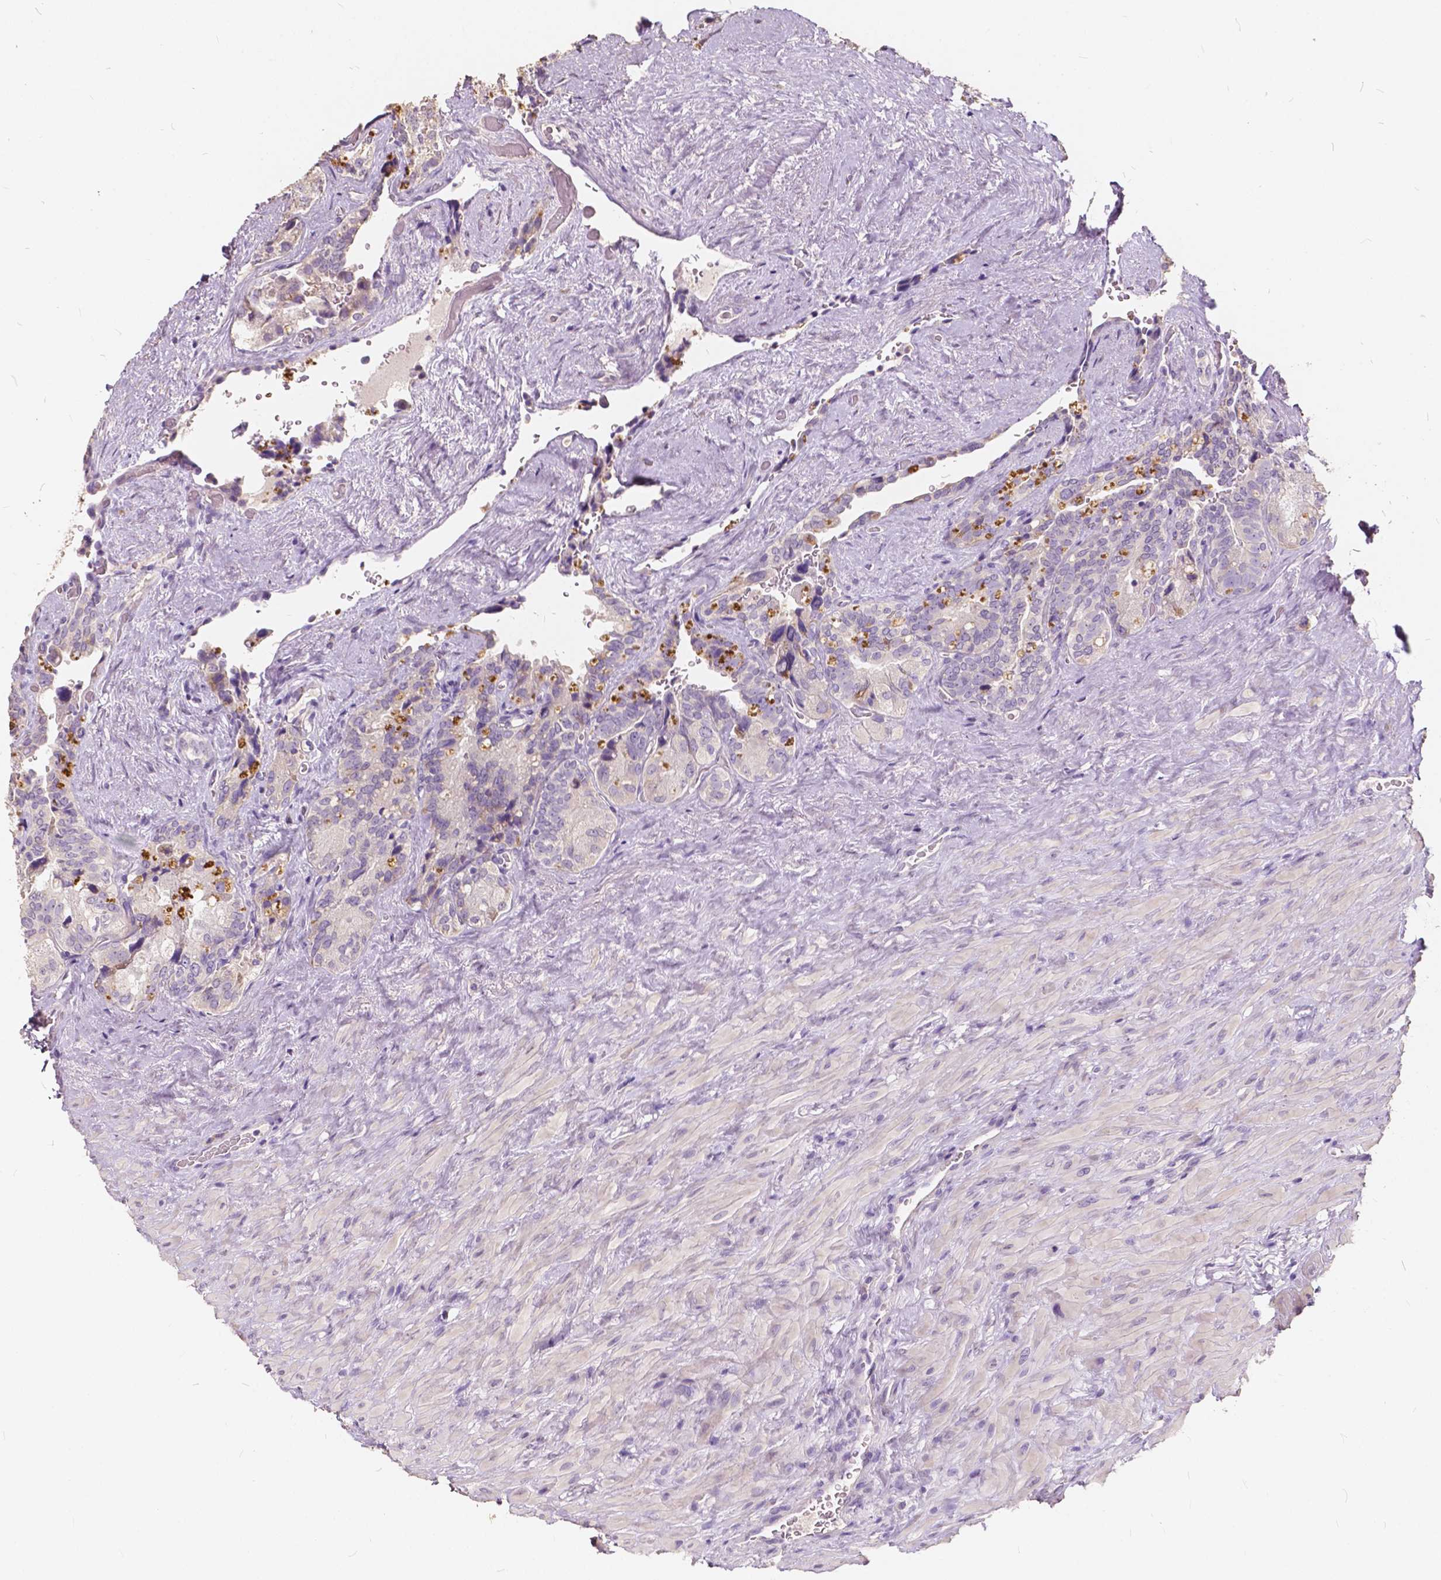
{"staining": {"intensity": "negative", "quantity": "none", "location": "none"}, "tissue": "seminal vesicle", "cell_type": "Glandular cells", "image_type": "normal", "snomed": [{"axis": "morphology", "description": "Normal tissue, NOS"}, {"axis": "topography", "description": "Seminal veicle"}], "caption": "A high-resolution micrograph shows immunohistochemistry staining of unremarkable seminal vesicle, which exhibits no significant positivity in glandular cells.", "gene": "SLC7A8", "patient": {"sex": "male", "age": 69}}